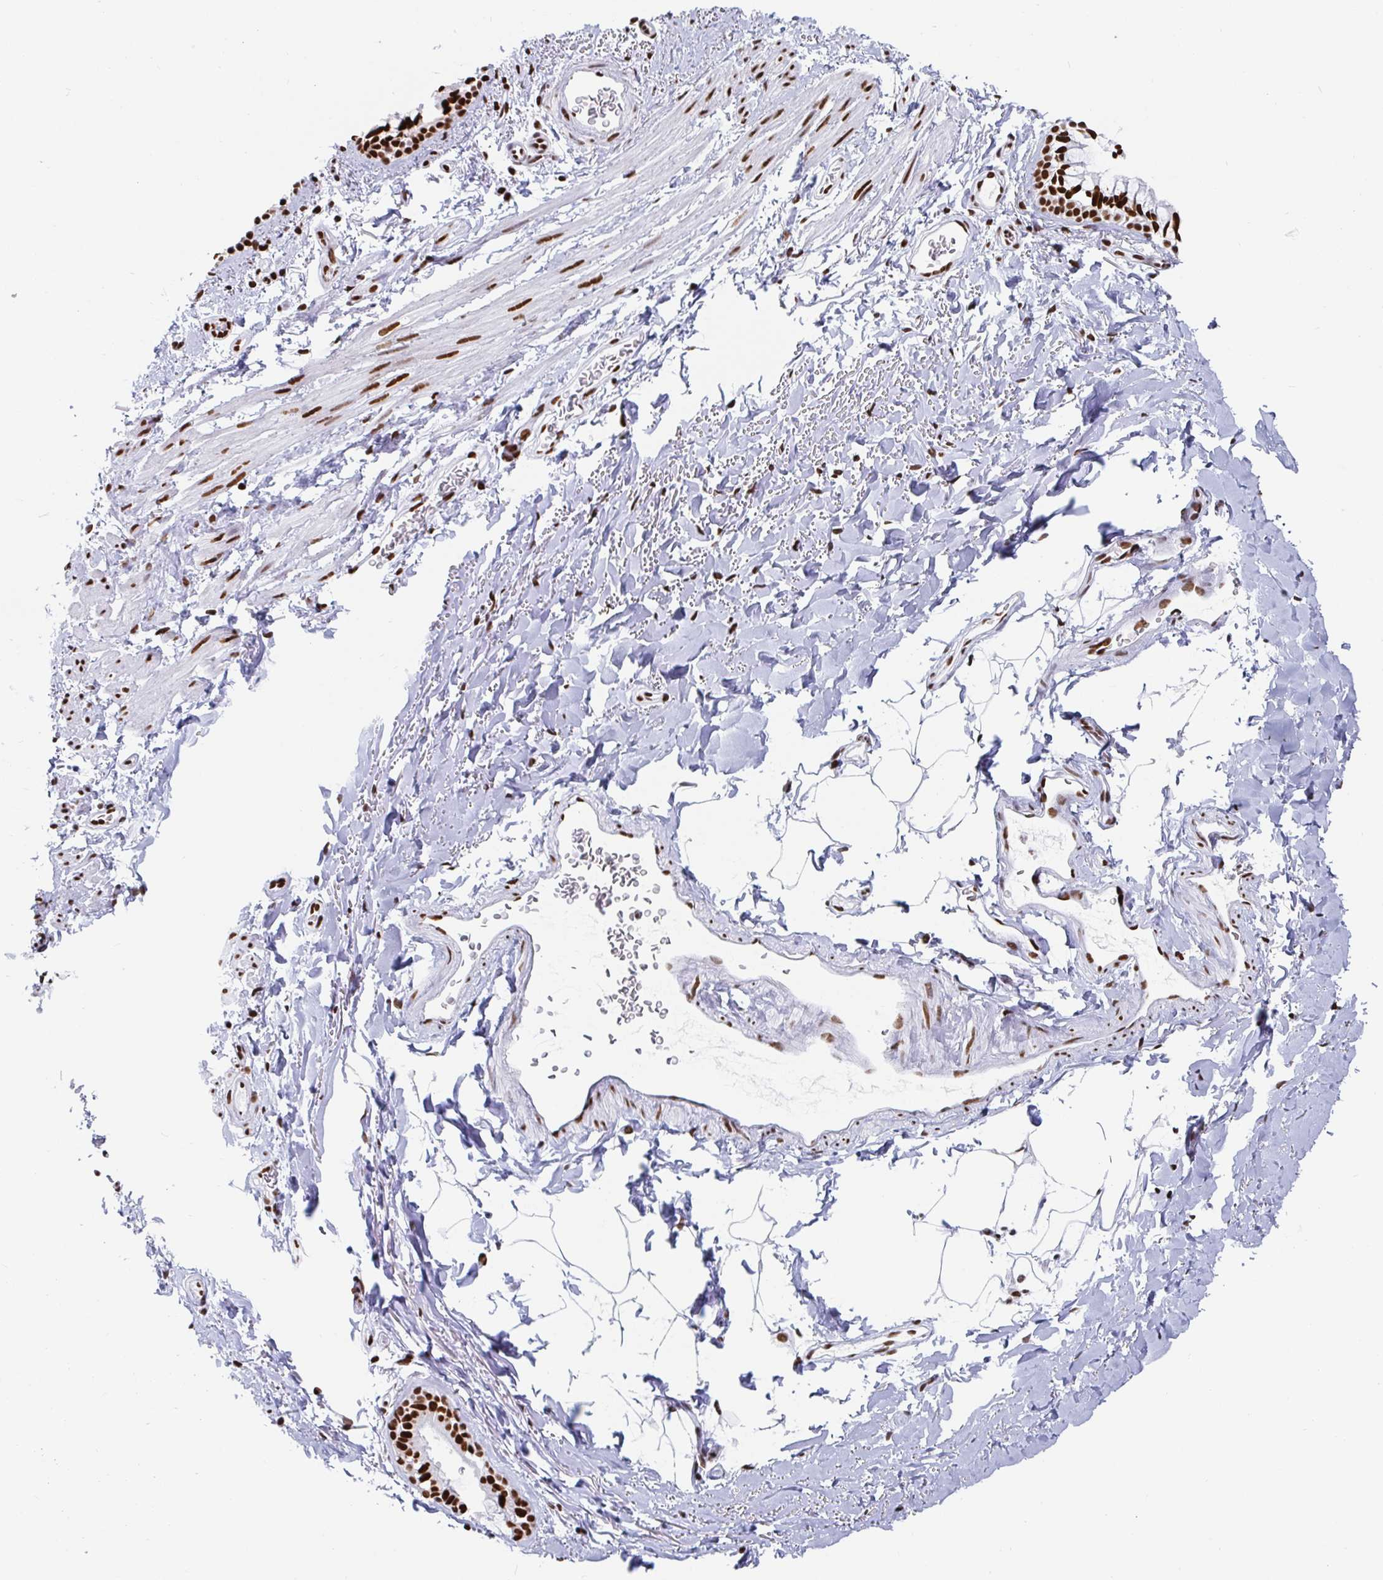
{"staining": {"intensity": "strong", "quantity": ">75%", "location": "nuclear"}, "tissue": "bronchus", "cell_type": "Respiratory epithelial cells", "image_type": "normal", "snomed": [{"axis": "morphology", "description": "Normal tissue, NOS"}, {"axis": "topography", "description": "Lymph node"}, {"axis": "topography", "description": "Cartilage tissue"}, {"axis": "topography", "description": "Bronchus"}], "caption": "An IHC image of normal tissue is shown. Protein staining in brown labels strong nuclear positivity in bronchus within respiratory epithelial cells. Using DAB (brown) and hematoxylin (blue) stains, captured at high magnification using brightfield microscopy.", "gene": "EWSR1", "patient": {"sex": "female", "age": 70}}